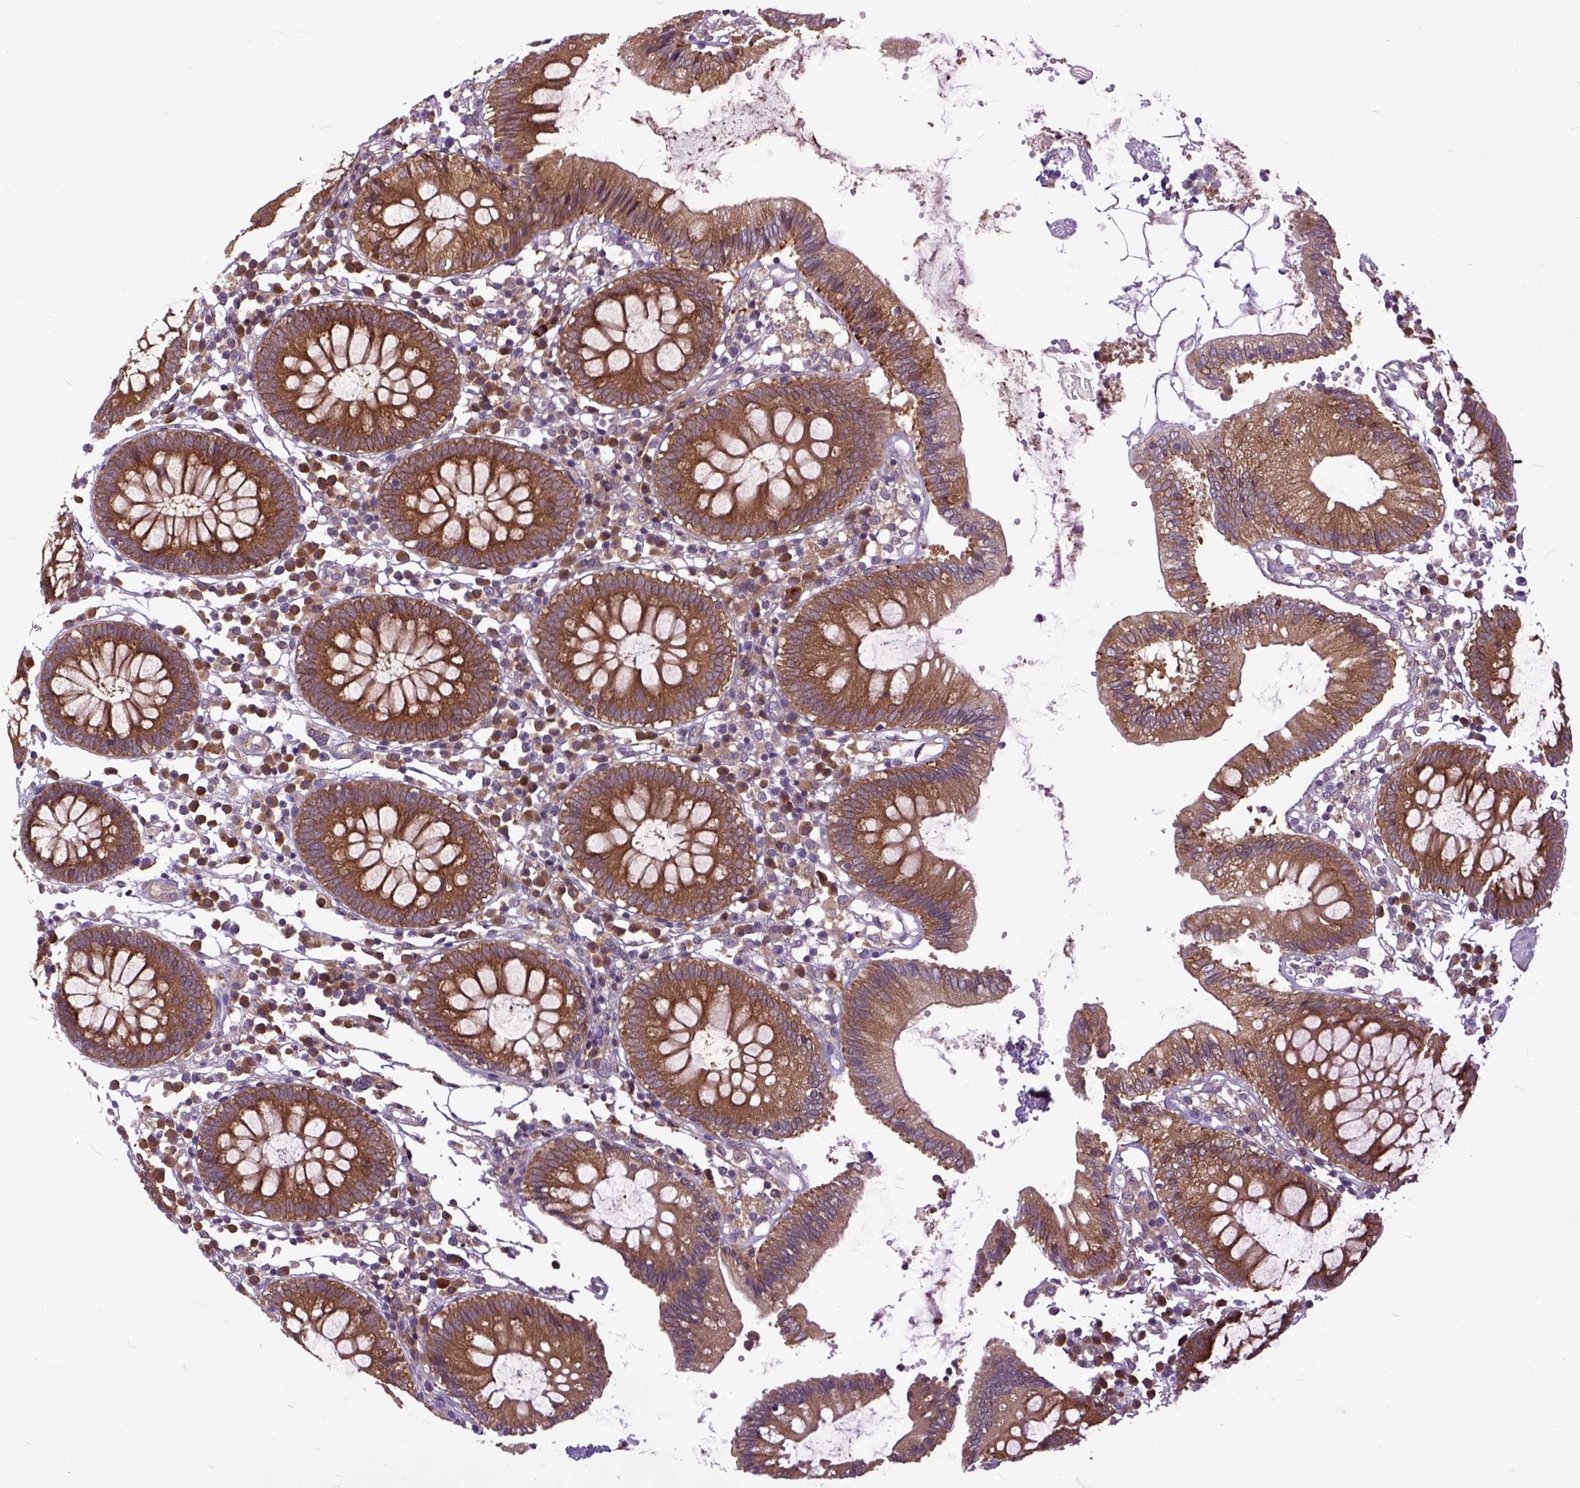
{"staining": {"intensity": "negative", "quantity": "none", "location": "none"}, "tissue": "colon", "cell_type": "Endothelial cells", "image_type": "normal", "snomed": [{"axis": "morphology", "description": "Normal tissue, NOS"}, {"axis": "morphology", "description": "Adenocarcinoma, NOS"}, {"axis": "topography", "description": "Colon"}], "caption": "Endothelial cells show no significant positivity in normal colon. (DAB (3,3'-diaminobenzidine) immunohistochemistry (IHC) visualized using brightfield microscopy, high magnification).", "gene": "ARL1", "patient": {"sex": "male", "age": 83}}